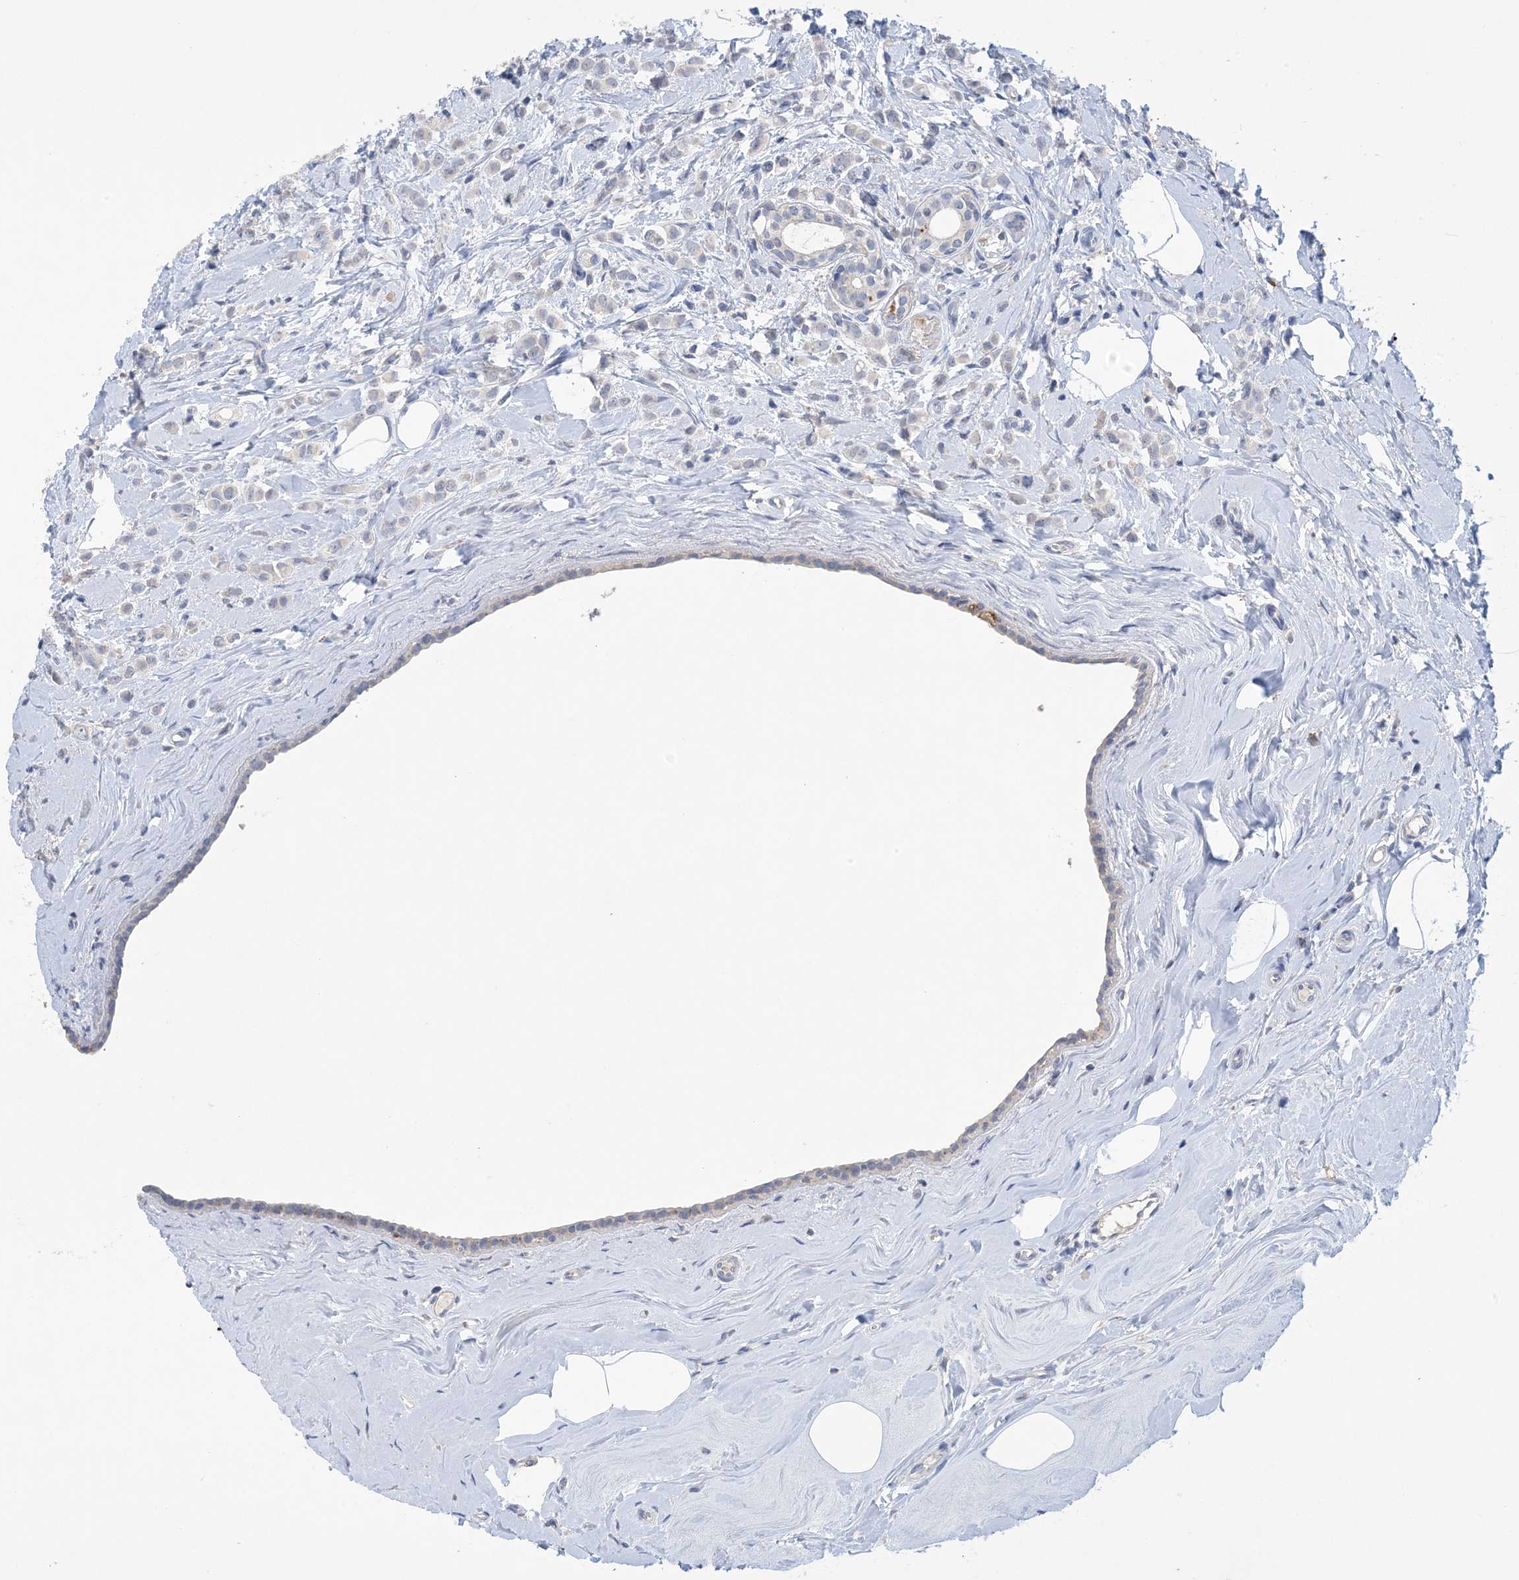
{"staining": {"intensity": "negative", "quantity": "none", "location": "none"}, "tissue": "breast cancer", "cell_type": "Tumor cells", "image_type": "cancer", "snomed": [{"axis": "morphology", "description": "Lobular carcinoma"}, {"axis": "topography", "description": "Breast"}], "caption": "DAB immunohistochemical staining of breast cancer reveals no significant staining in tumor cells. Nuclei are stained in blue.", "gene": "DSC3", "patient": {"sex": "female", "age": 47}}